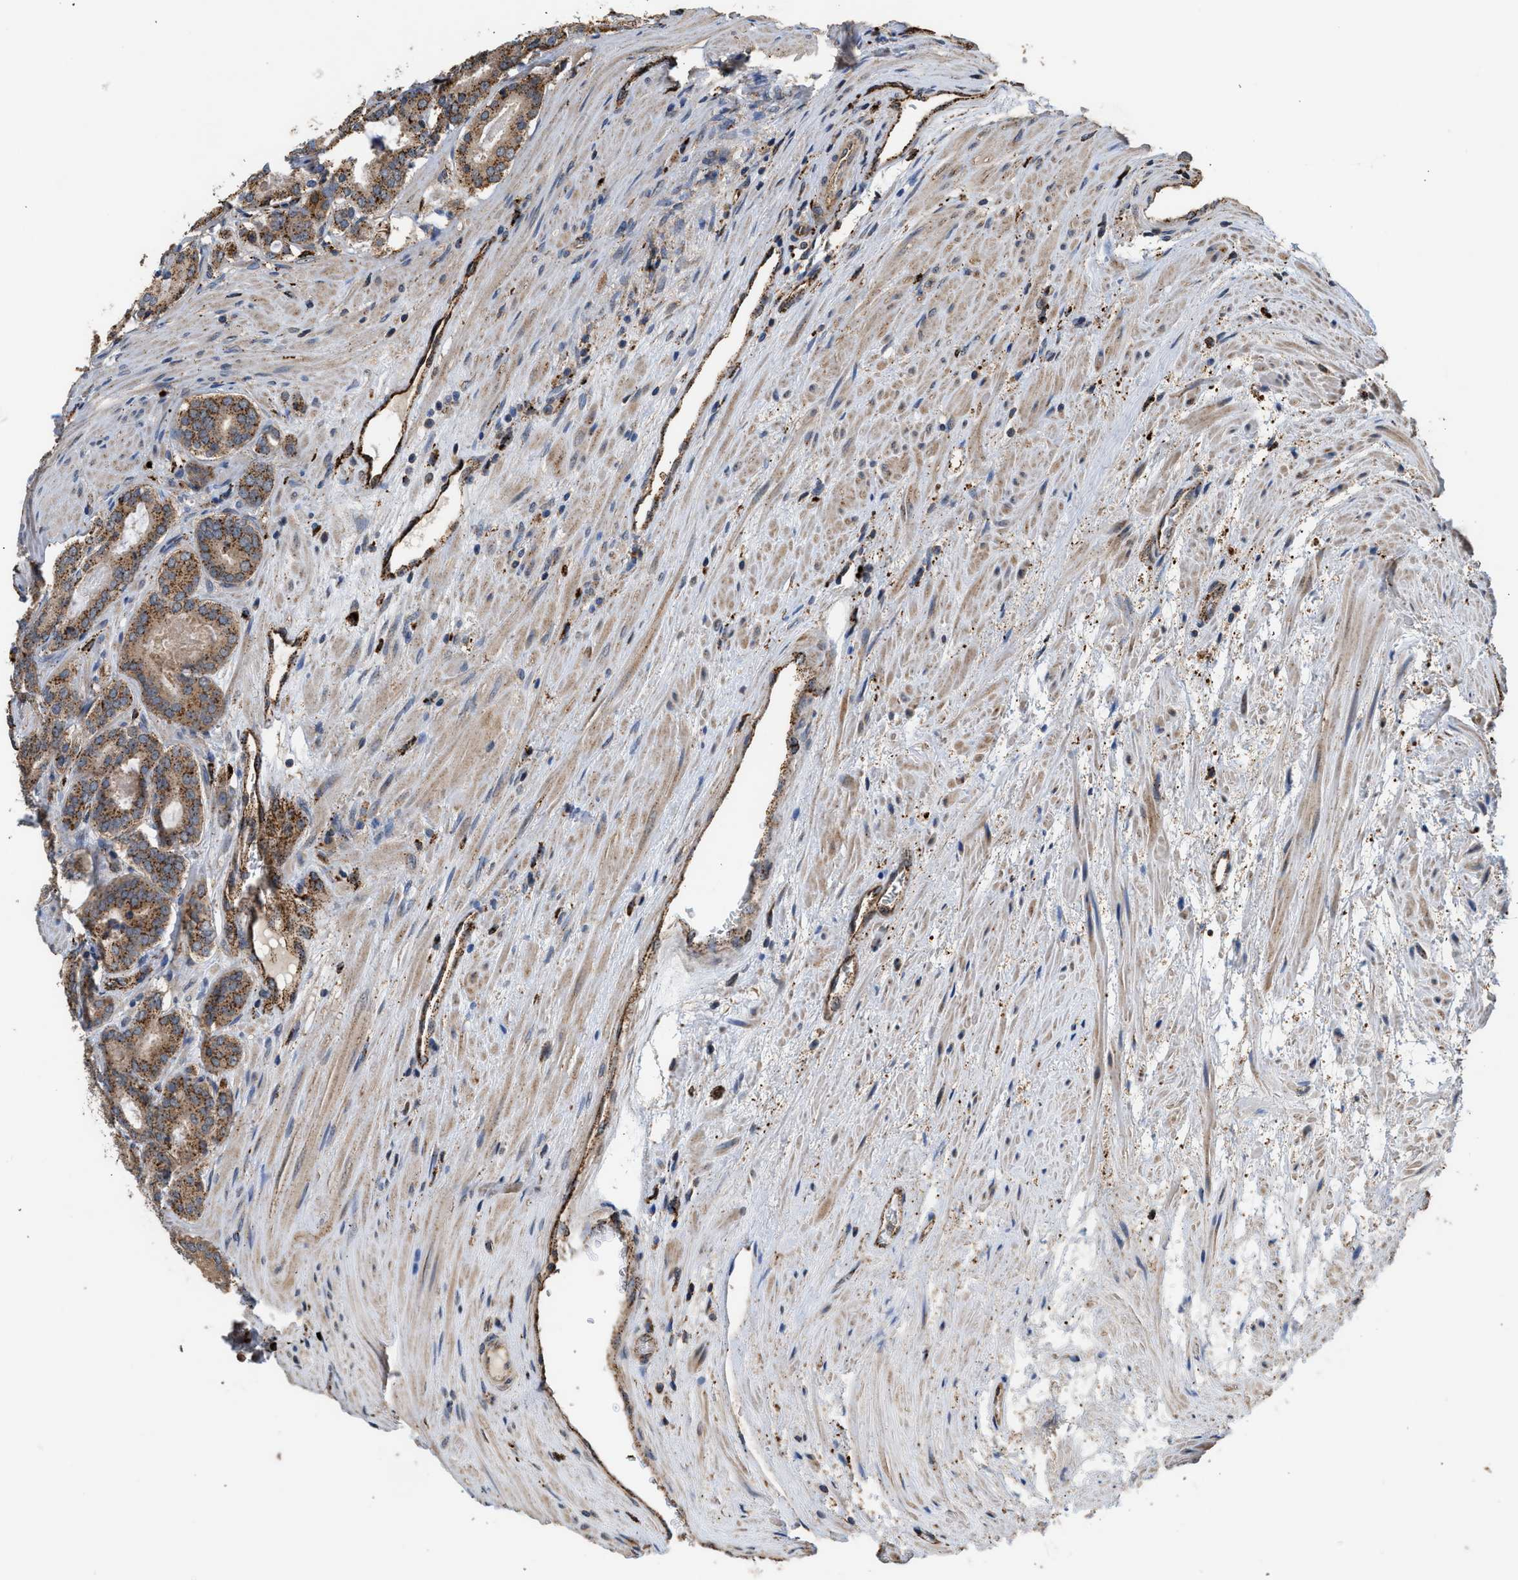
{"staining": {"intensity": "moderate", "quantity": ">75%", "location": "cytoplasmic/membranous"}, "tissue": "prostate cancer", "cell_type": "Tumor cells", "image_type": "cancer", "snomed": [{"axis": "morphology", "description": "Adenocarcinoma, High grade"}, {"axis": "topography", "description": "Prostate"}], "caption": "DAB immunohistochemical staining of high-grade adenocarcinoma (prostate) exhibits moderate cytoplasmic/membranous protein expression in approximately >75% of tumor cells.", "gene": "CTSV", "patient": {"sex": "male", "age": 60}}